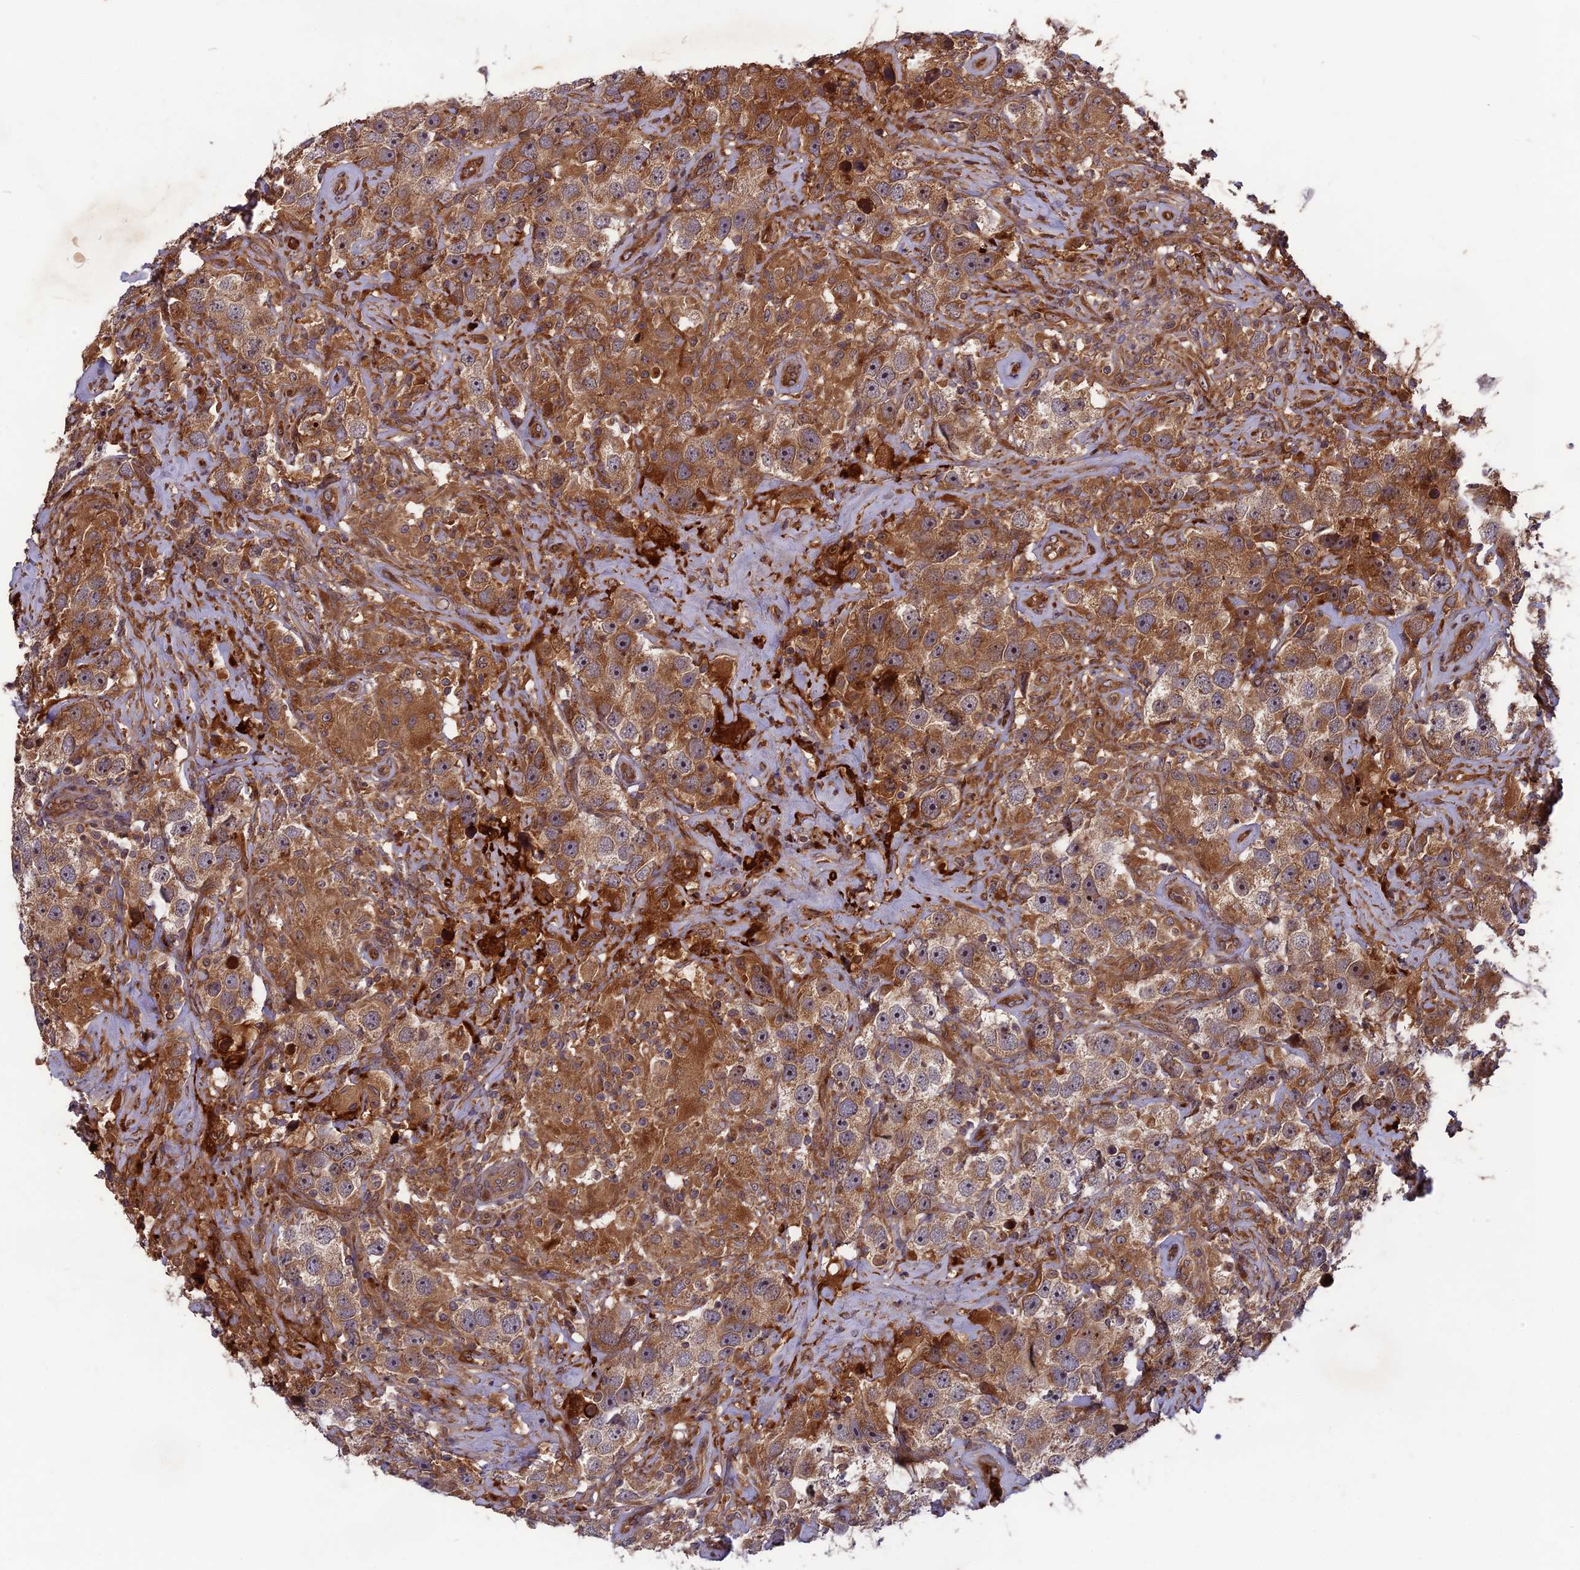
{"staining": {"intensity": "moderate", "quantity": ">75%", "location": "cytoplasmic/membranous"}, "tissue": "testis cancer", "cell_type": "Tumor cells", "image_type": "cancer", "snomed": [{"axis": "morphology", "description": "Seminoma, NOS"}, {"axis": "topography", "description": "Testis"}], "caption": "A micrograph of human testis cancer (seminoma) stained for a protein shows moderate cytoplasmic/membranous brown staining in tumor cells. (Brightfield microscopy of DAB IHC at high magnification).", "gene": "TMUB2", "patient": {"sex": "male", "age": 49}}